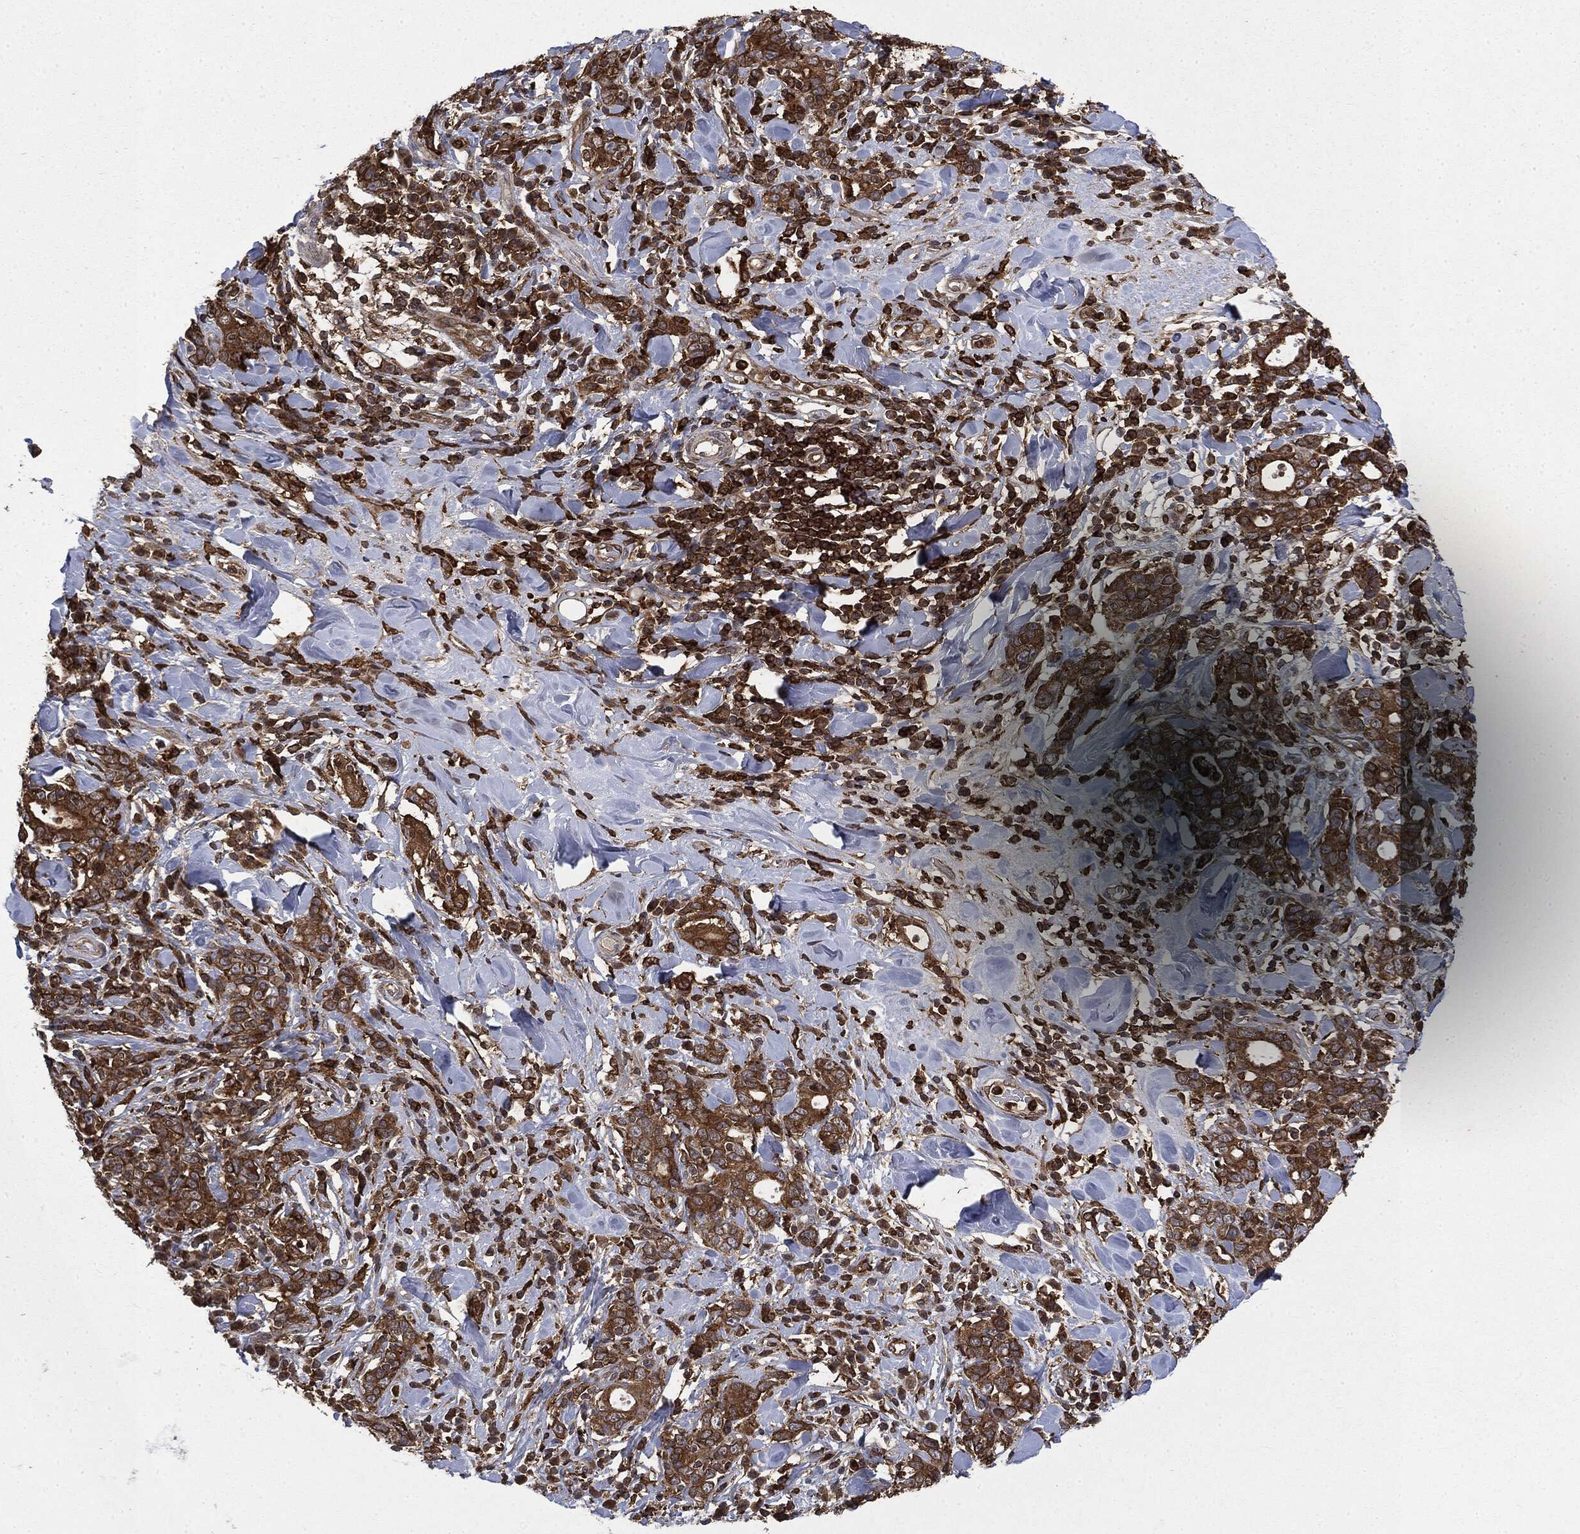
{"staining": {"intensity": "strong", "quantity": ">75%", "location": "cytoplasmic/membranous"}, "tissue": "stomach cancer", "cell_type": "Tumor cells", "image_type": "cancer", "snomed": [{"axis": "morphology", "description": "Adenocarcinoma, NOS"}, {"axis": "topography", "description": "Stomach"}], "caption": "Immunohistochemical staining of human stomach cancer (adenocarcinoma) shows high levels of strong cytoplasmic/membranous protein positivity in approximately >75% of tumor cells. The staining was performed using DAB to visualize the protein expression in brown, while the nuclei were stained in blue with hematoxylin (Magnification: 20x).", "gene": "SNX5", "patient": {"sex": "male", "age": 79}}